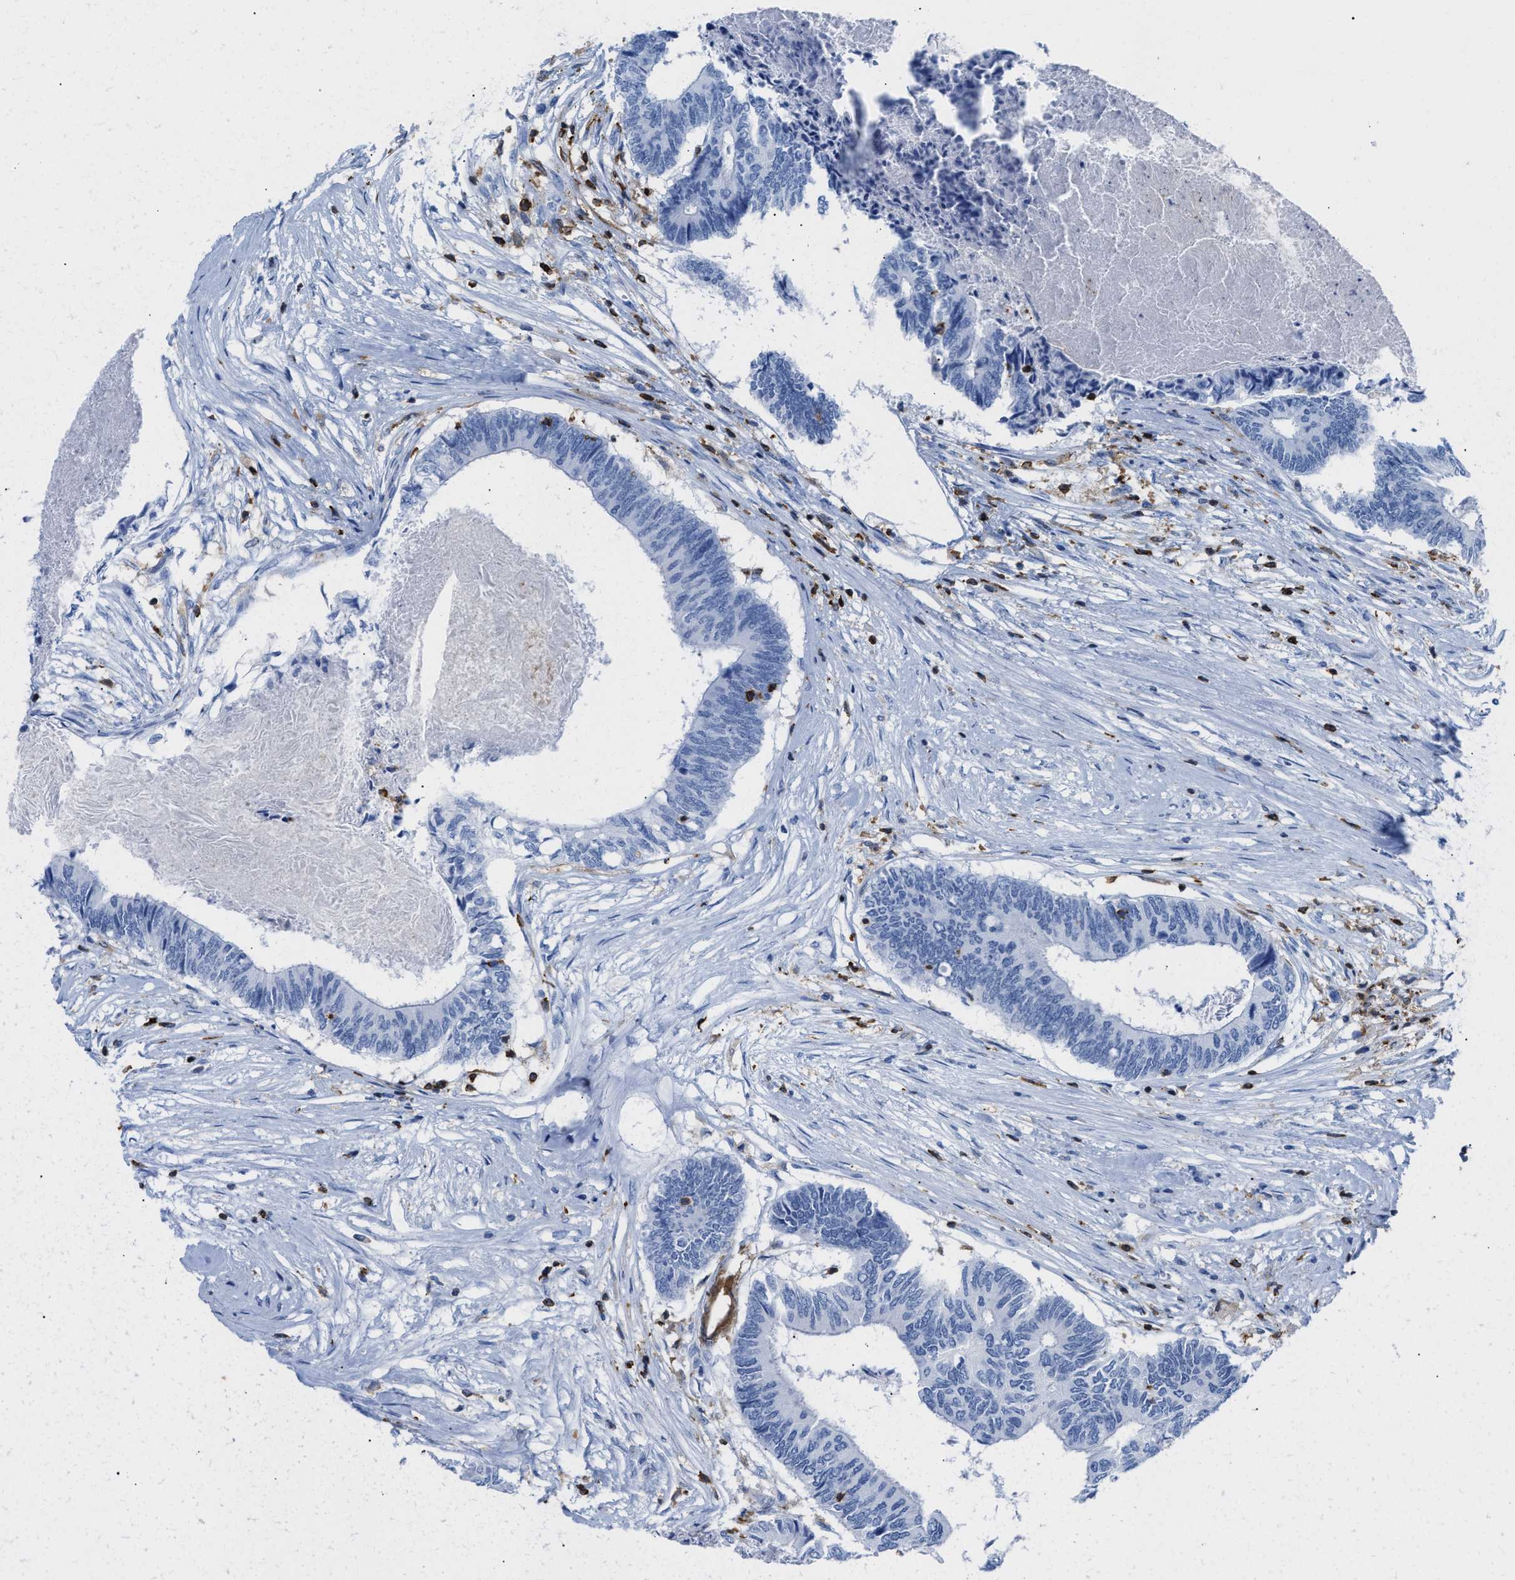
{"staining": {"intensity": "negative", "quantity": "none", "location": "none"}, "tissue": "colorectal cancer", "cell_type": "Tumor cells", "image_type": "cancer", "snomed": [{"axis": "morphology", "description": "Adenocarcinoma, NOS"}, {"axis": "topography", "description": "Rectum"}], "caption": "Immunohistochemistry photomicrograph of human colorectal cancer (adenocarcinoma) stained for a protein (brown), which displays no expression in tumor cells.", "gene": "LCP1", "patient": {"sex": "male", "age": 63}}